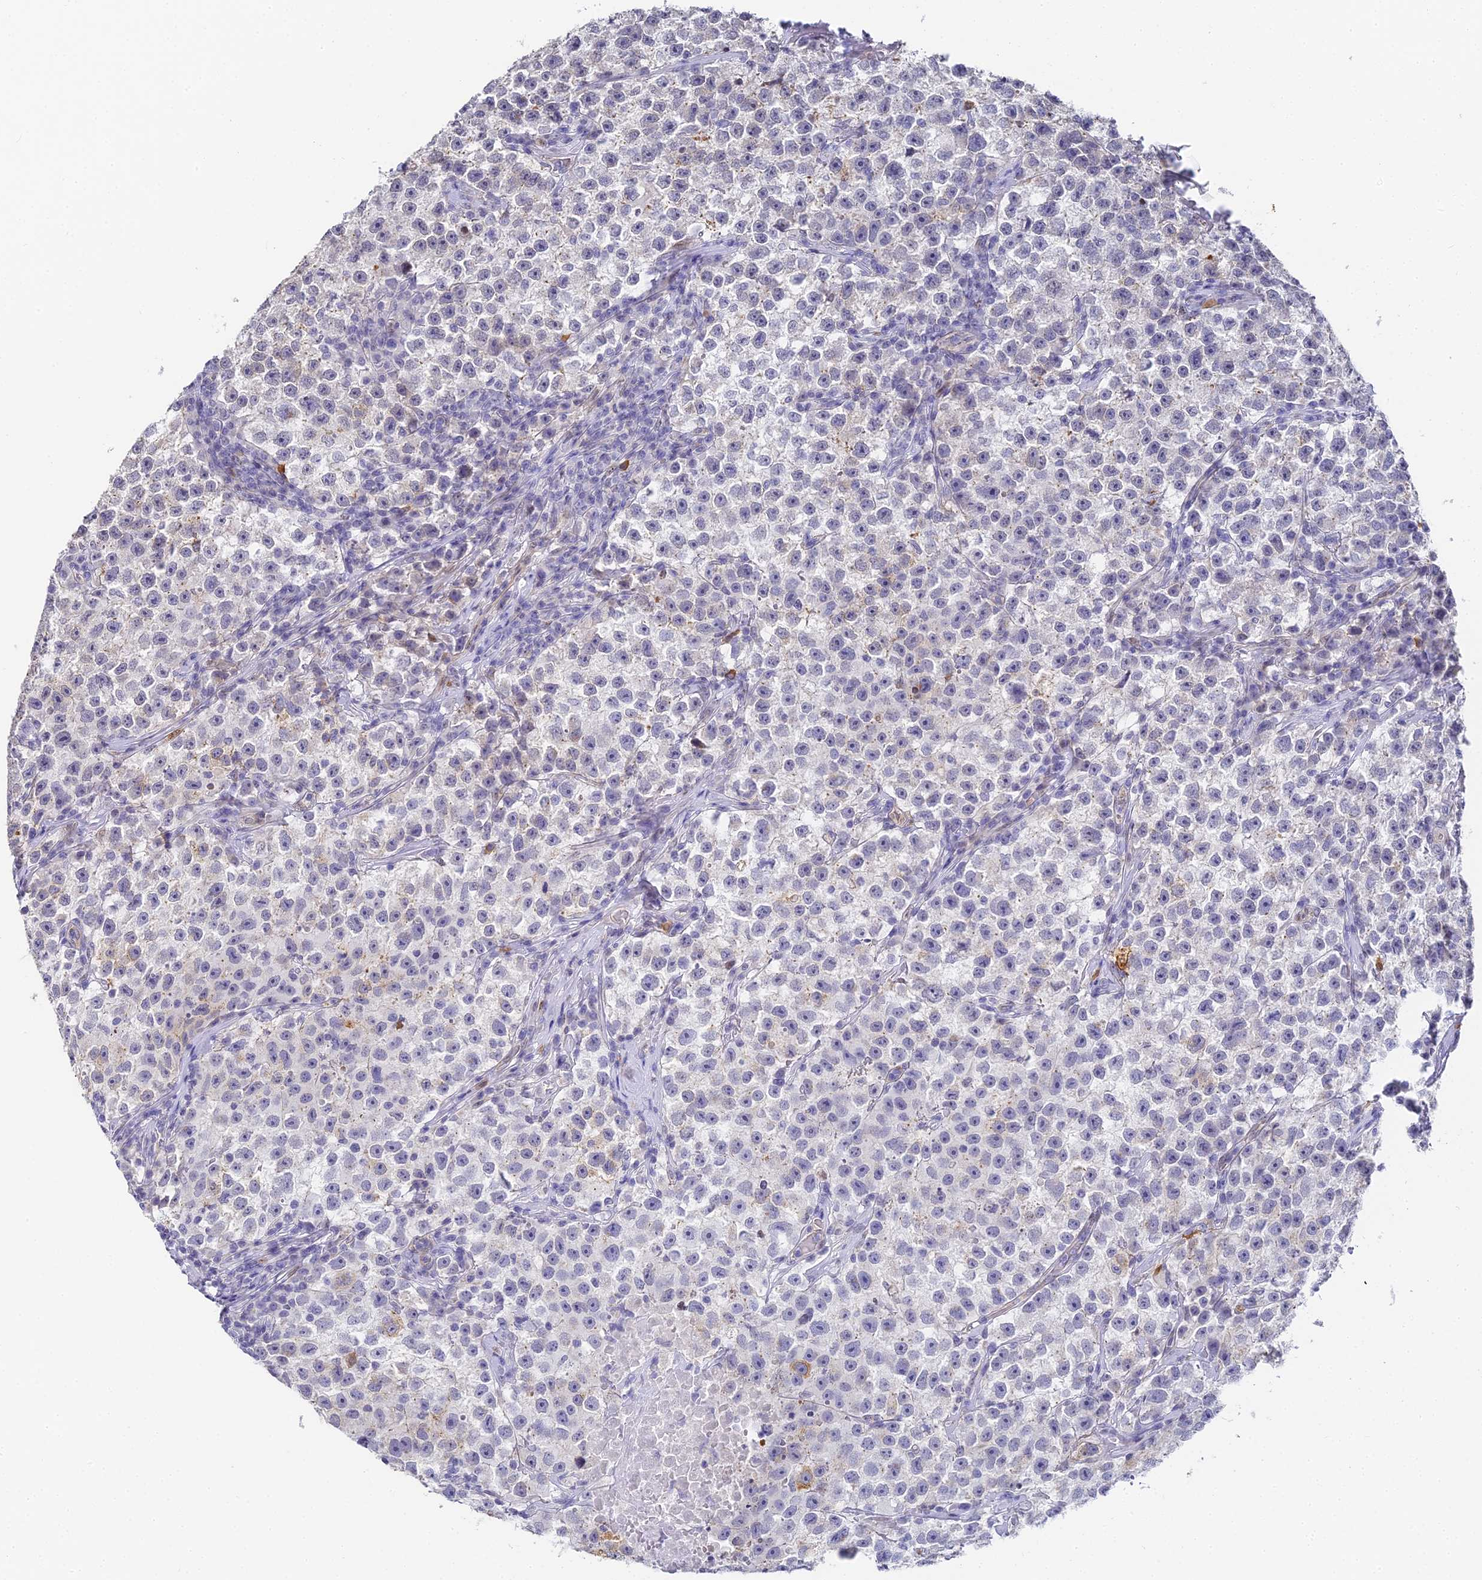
{"staining": {"intensity": "negative", "quantity": "none", "location": "none"}, "tissue": "testis cancer", "cell_type": "Tumor cells", "image_type": "cancer", "snomed": [{"axis": "morphology", "description": "Seminoma, NOS"}, {"axis": "topography", "description": "Testis"}], "caption": "Testis cancer (seminoma) was stained to show a protein in brown. There is no significant staining in tumor cells.", "gene": "GJA1", "patient": {"sex": "male", "age": 22}}